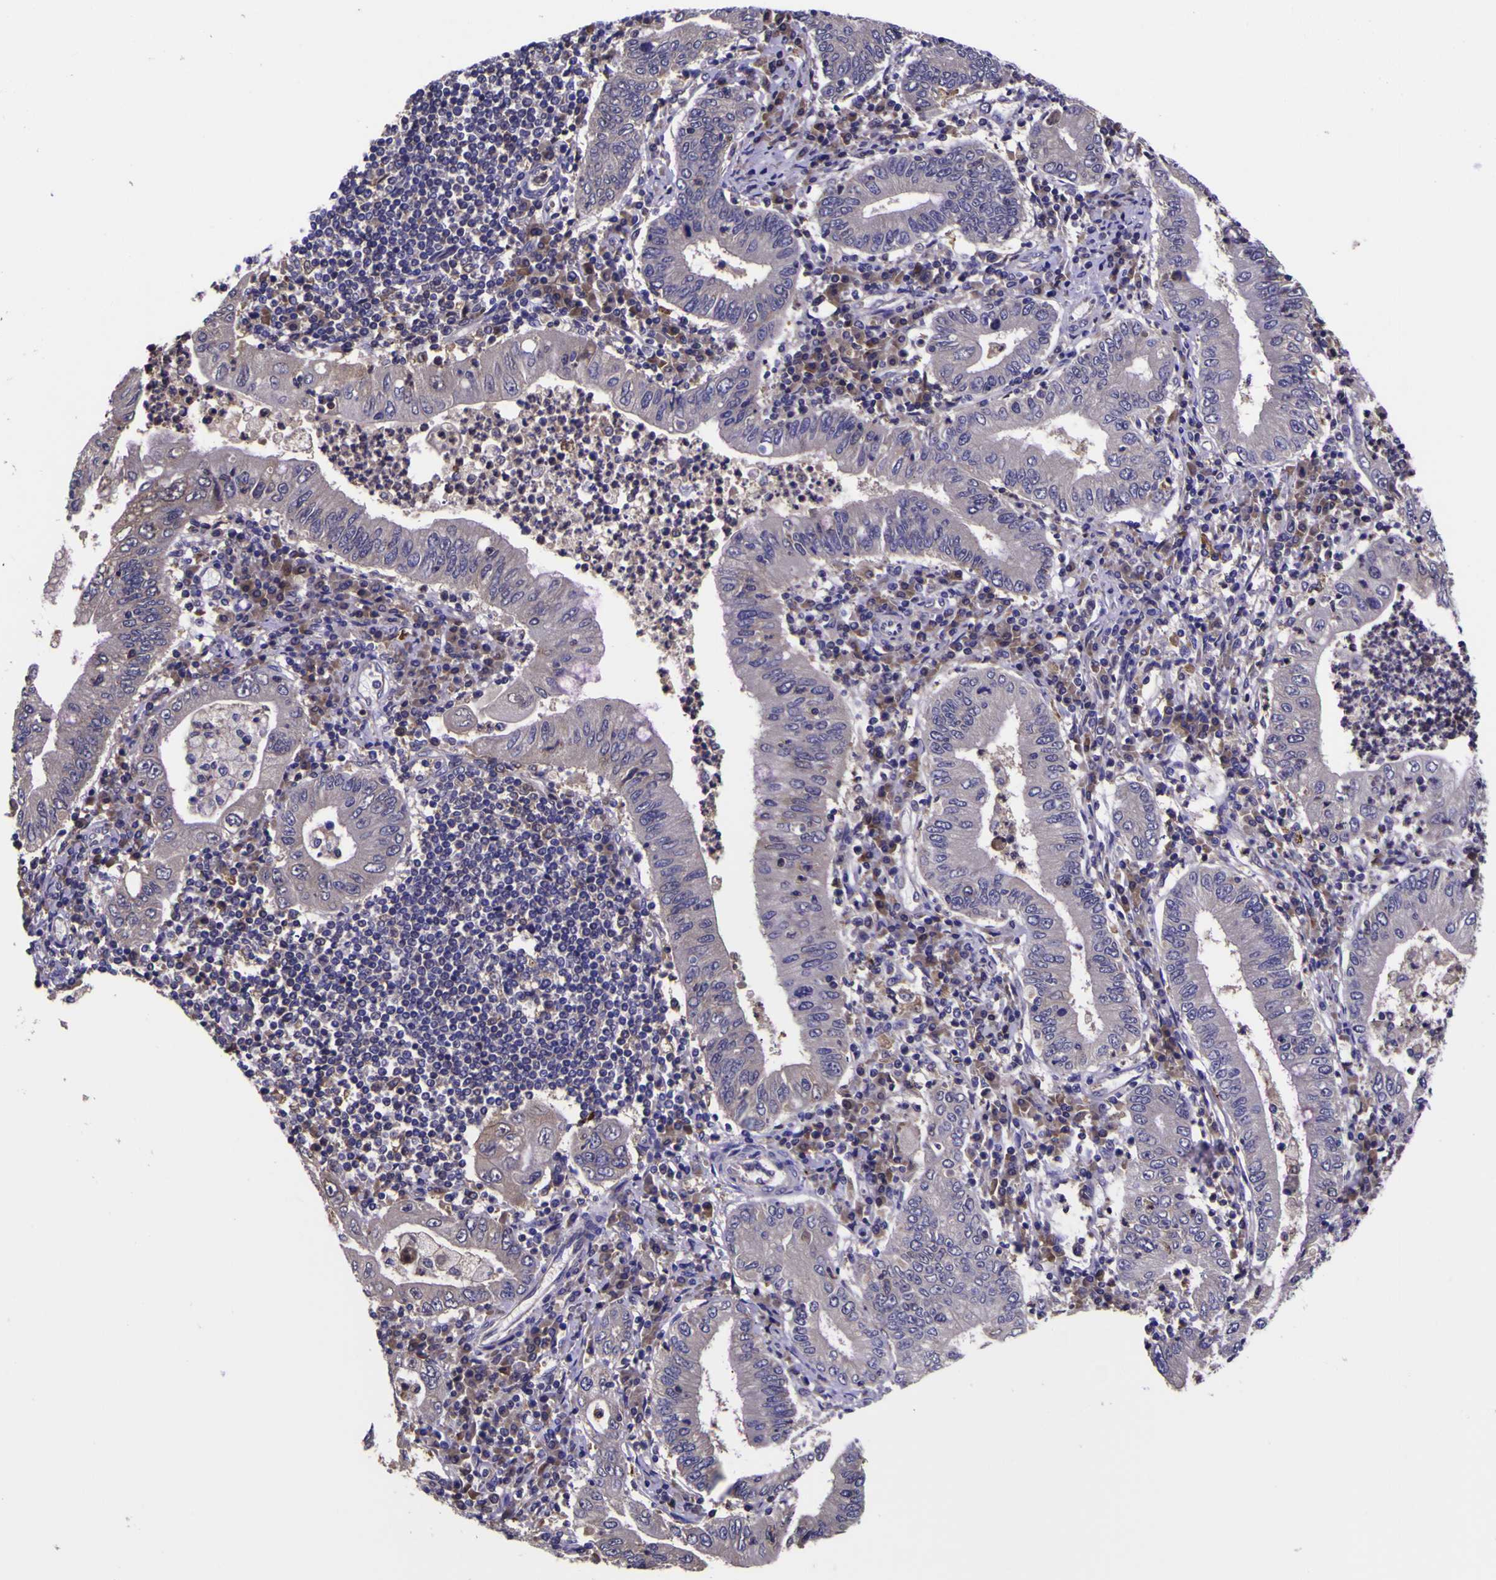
{"staining": {"intensity": "negative", "quantity": "none", "location": "none"}, "tissue": "stomach cancer", "cell_type": "Tumor cells", "image_type": "cancer", "snomed": [{"axis": "morphology", "description": "Normal tissue, NOS"}, {"axis": "morphology", "description": "Adenocarcinoma, NOS"}, {"axis": "topography", "description": "Esophagus"}, {"axis": "topography", "description": "Stomach, upper"}, {"axis": "topography", "description": "Peripheral nerve tissue"}], "caption": "Adenocarcinoma (stomach) was stained to show a protein in brown. There is no significant positivity in tumor cells.", "gene": "MAPK14", "patient": {"sex": "male", "age": 62}}